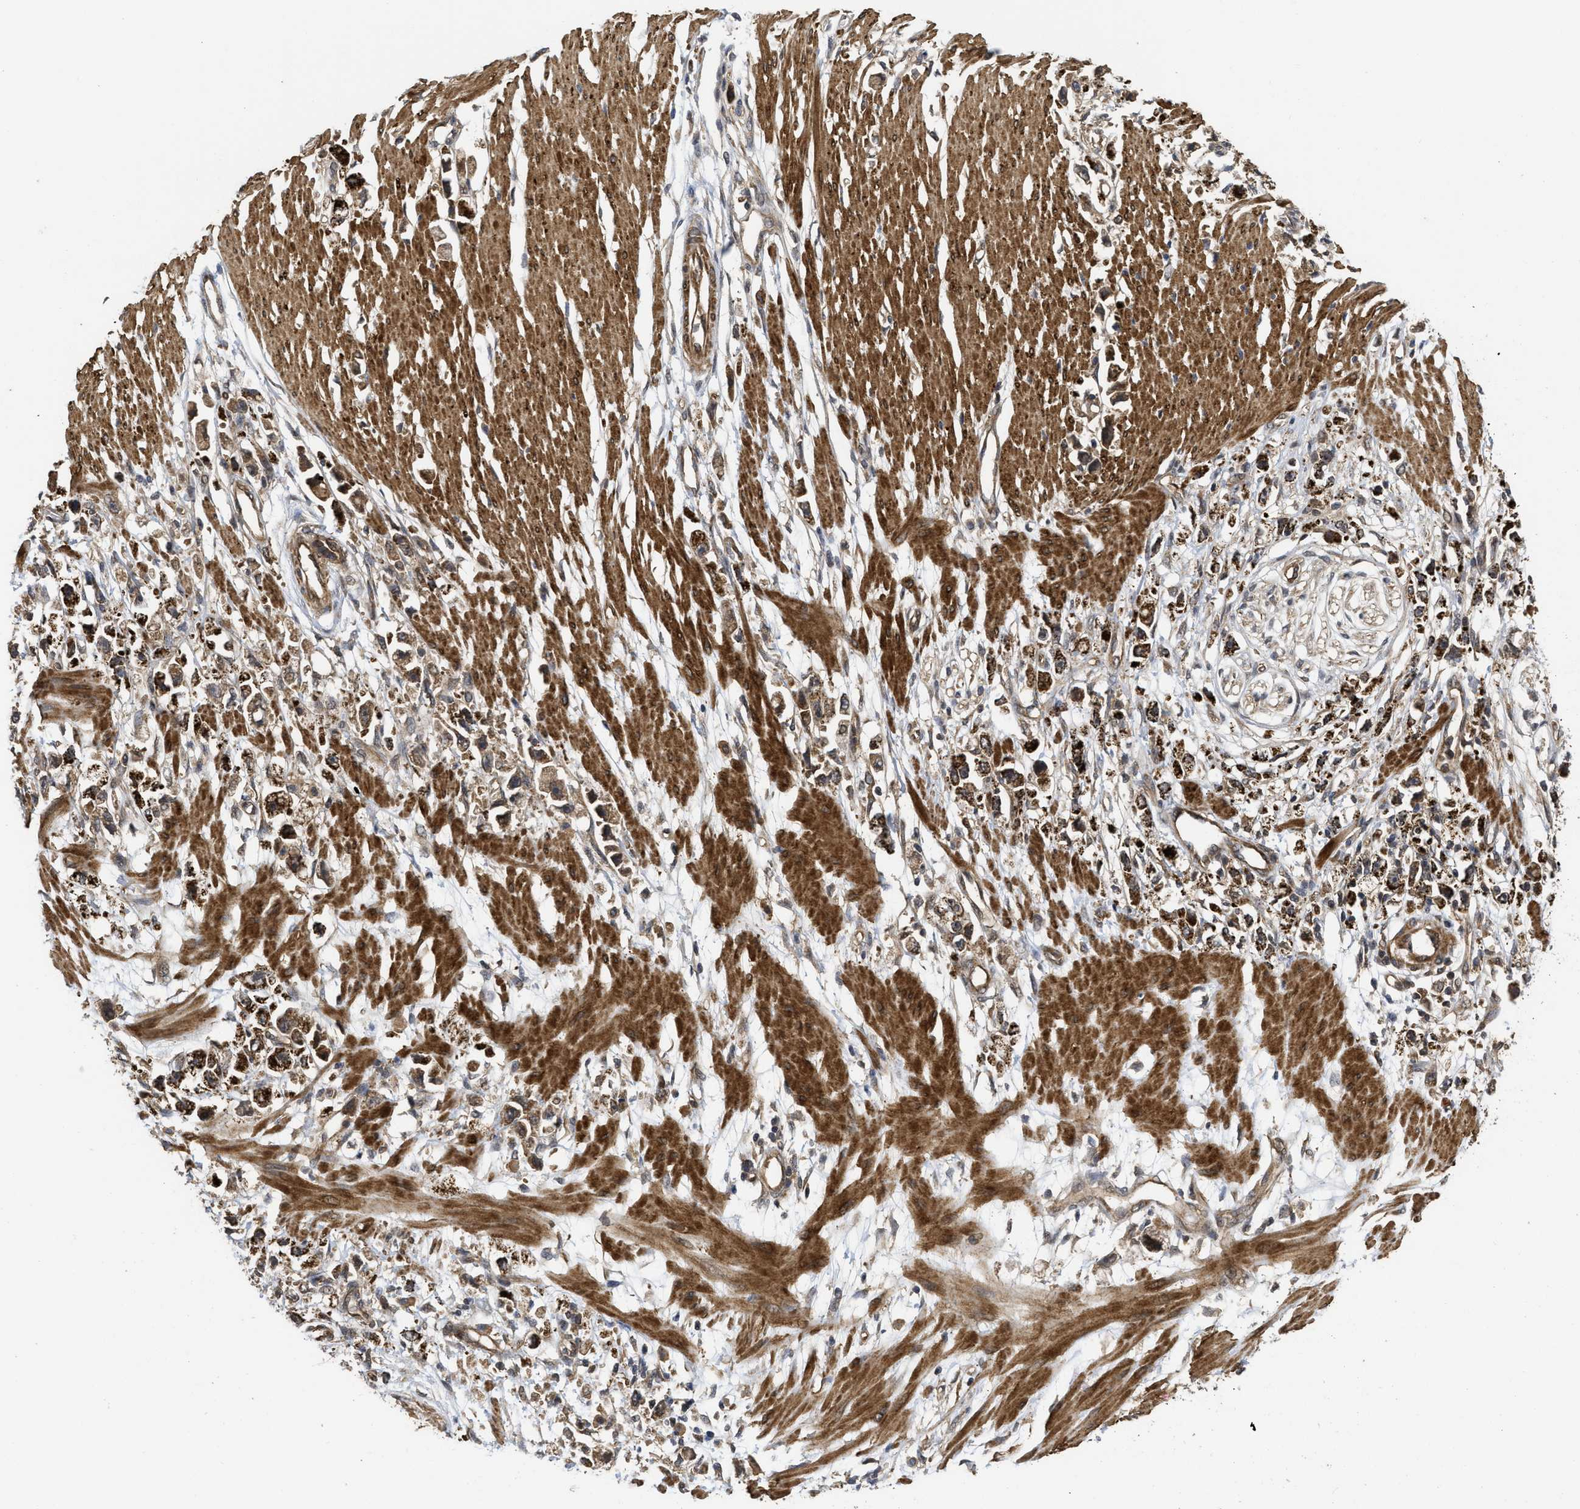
{"staining": {"intensity": "moderate", "quantity": ">75%", "location": "cytoplasmic/membranous"}, "tissue": "stomach cancer", "cell_type": "Tumor cells", "image_type": "cancer", "snomed": [{"axis": "morphology", "description": "Adenocarcinoma, NOS"}, {"axis": "topography", "description": "Stomach"}], "caption": "Tumor cells display moderate cytoplasmic/membranous staining in about >75% of cells in stomach cancer. (Stains: DAB (3,3'-diaminobenzidine) in brown, nuclei in blue, Microscopy: brightfield microscopy at high magnification).", "gene": "FZD6", "patient": {"sex": "female", "age": 59}}